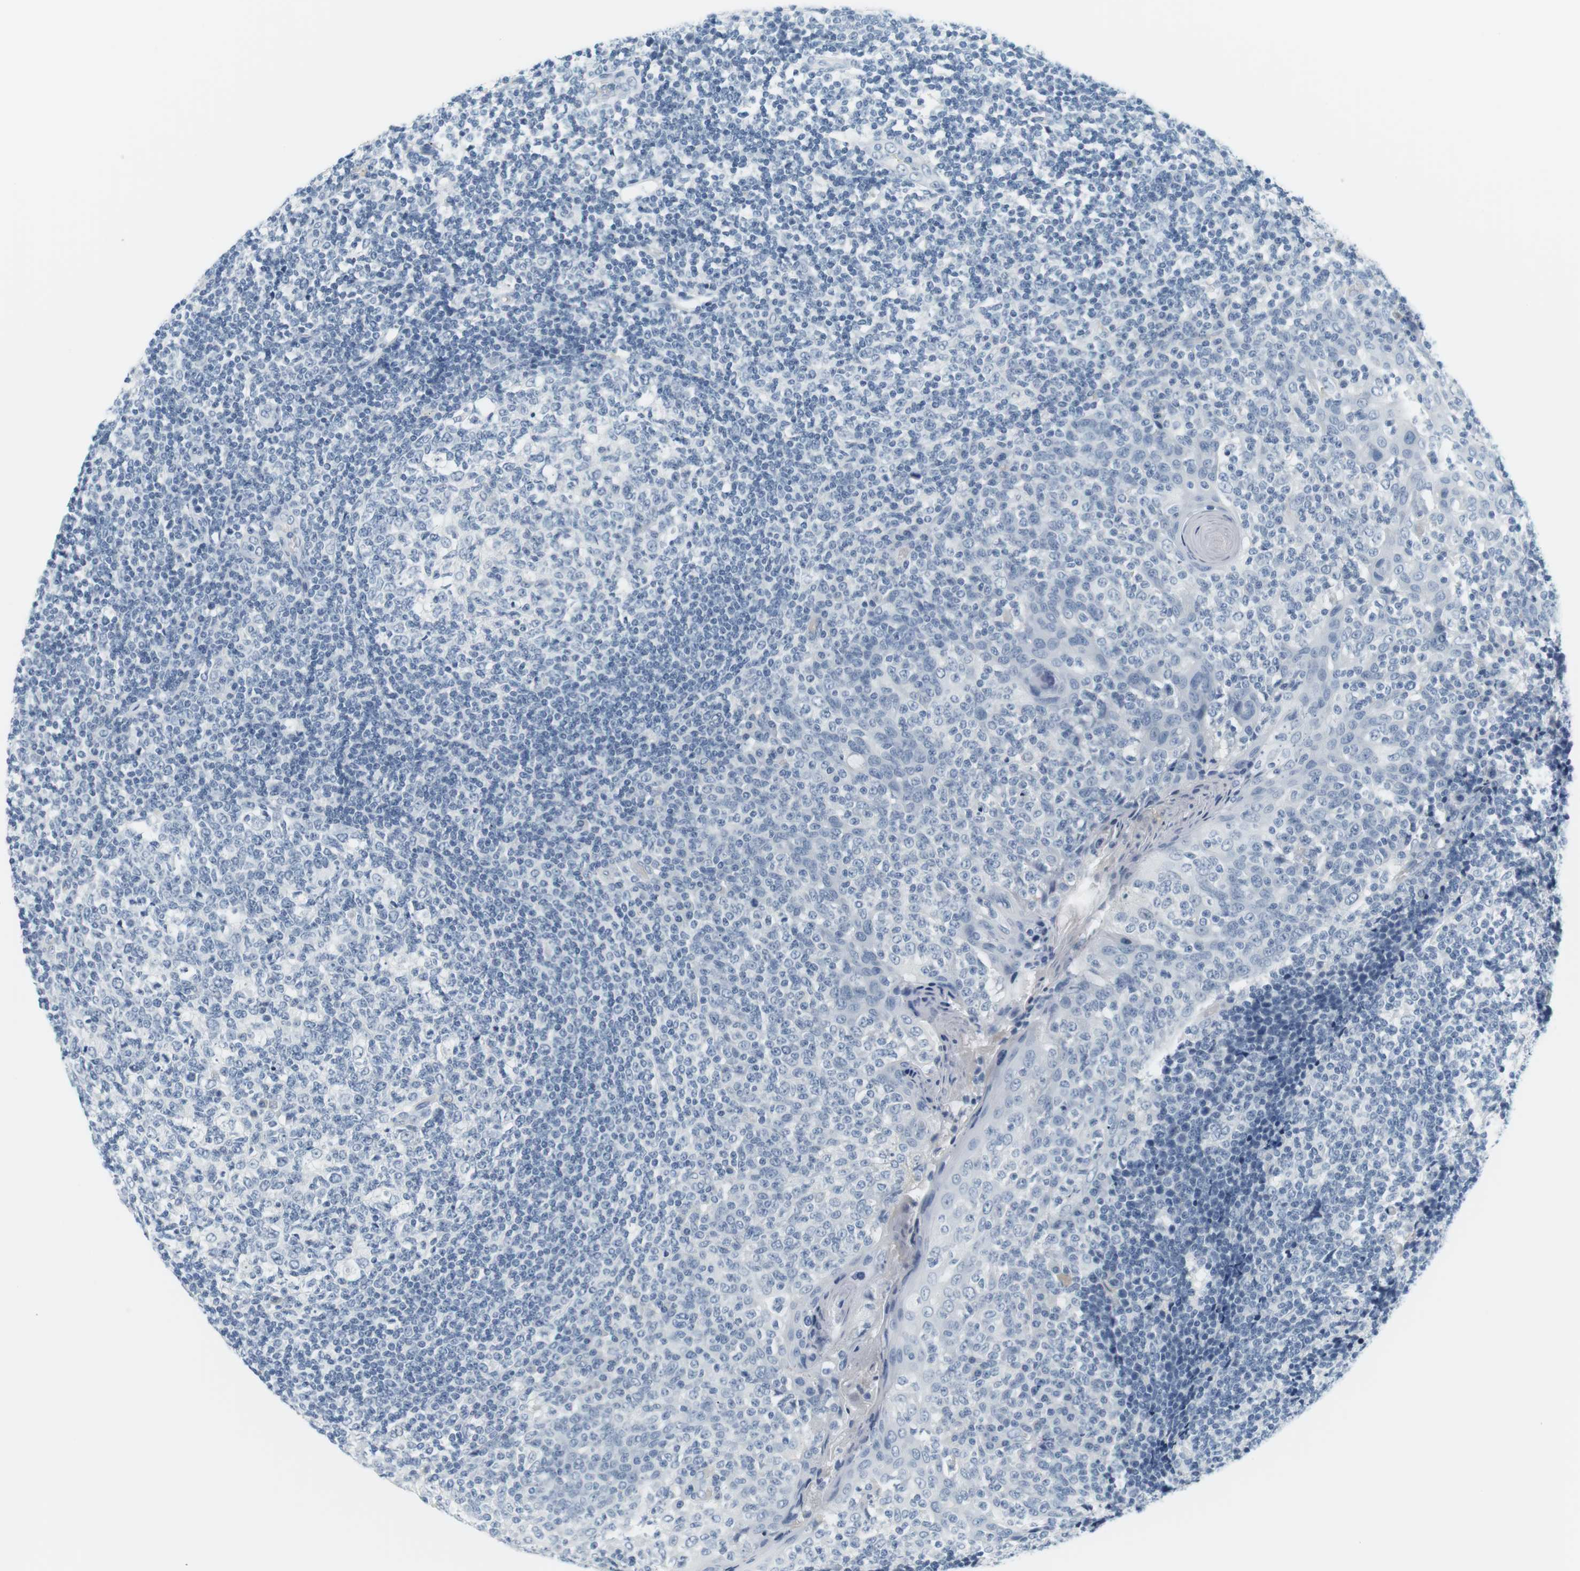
{"staining": {"intensity": "negative", "quantity": "none", "location": "none"}, "tissue": "tonsil", "cell_type": "Germinal center cells", "image_type": "normal", "snomed": [{"axis": "morphology", "description": "Normal tissue, NOS"}, {"axis": "topography", "description": "Tonsil"}], "caption": "Tonsil stained for a protein using immunohistochemistry reveals no expression germinal center cells.", "gene": "APOB", "patient": {"sex": "female", "age": 19}}